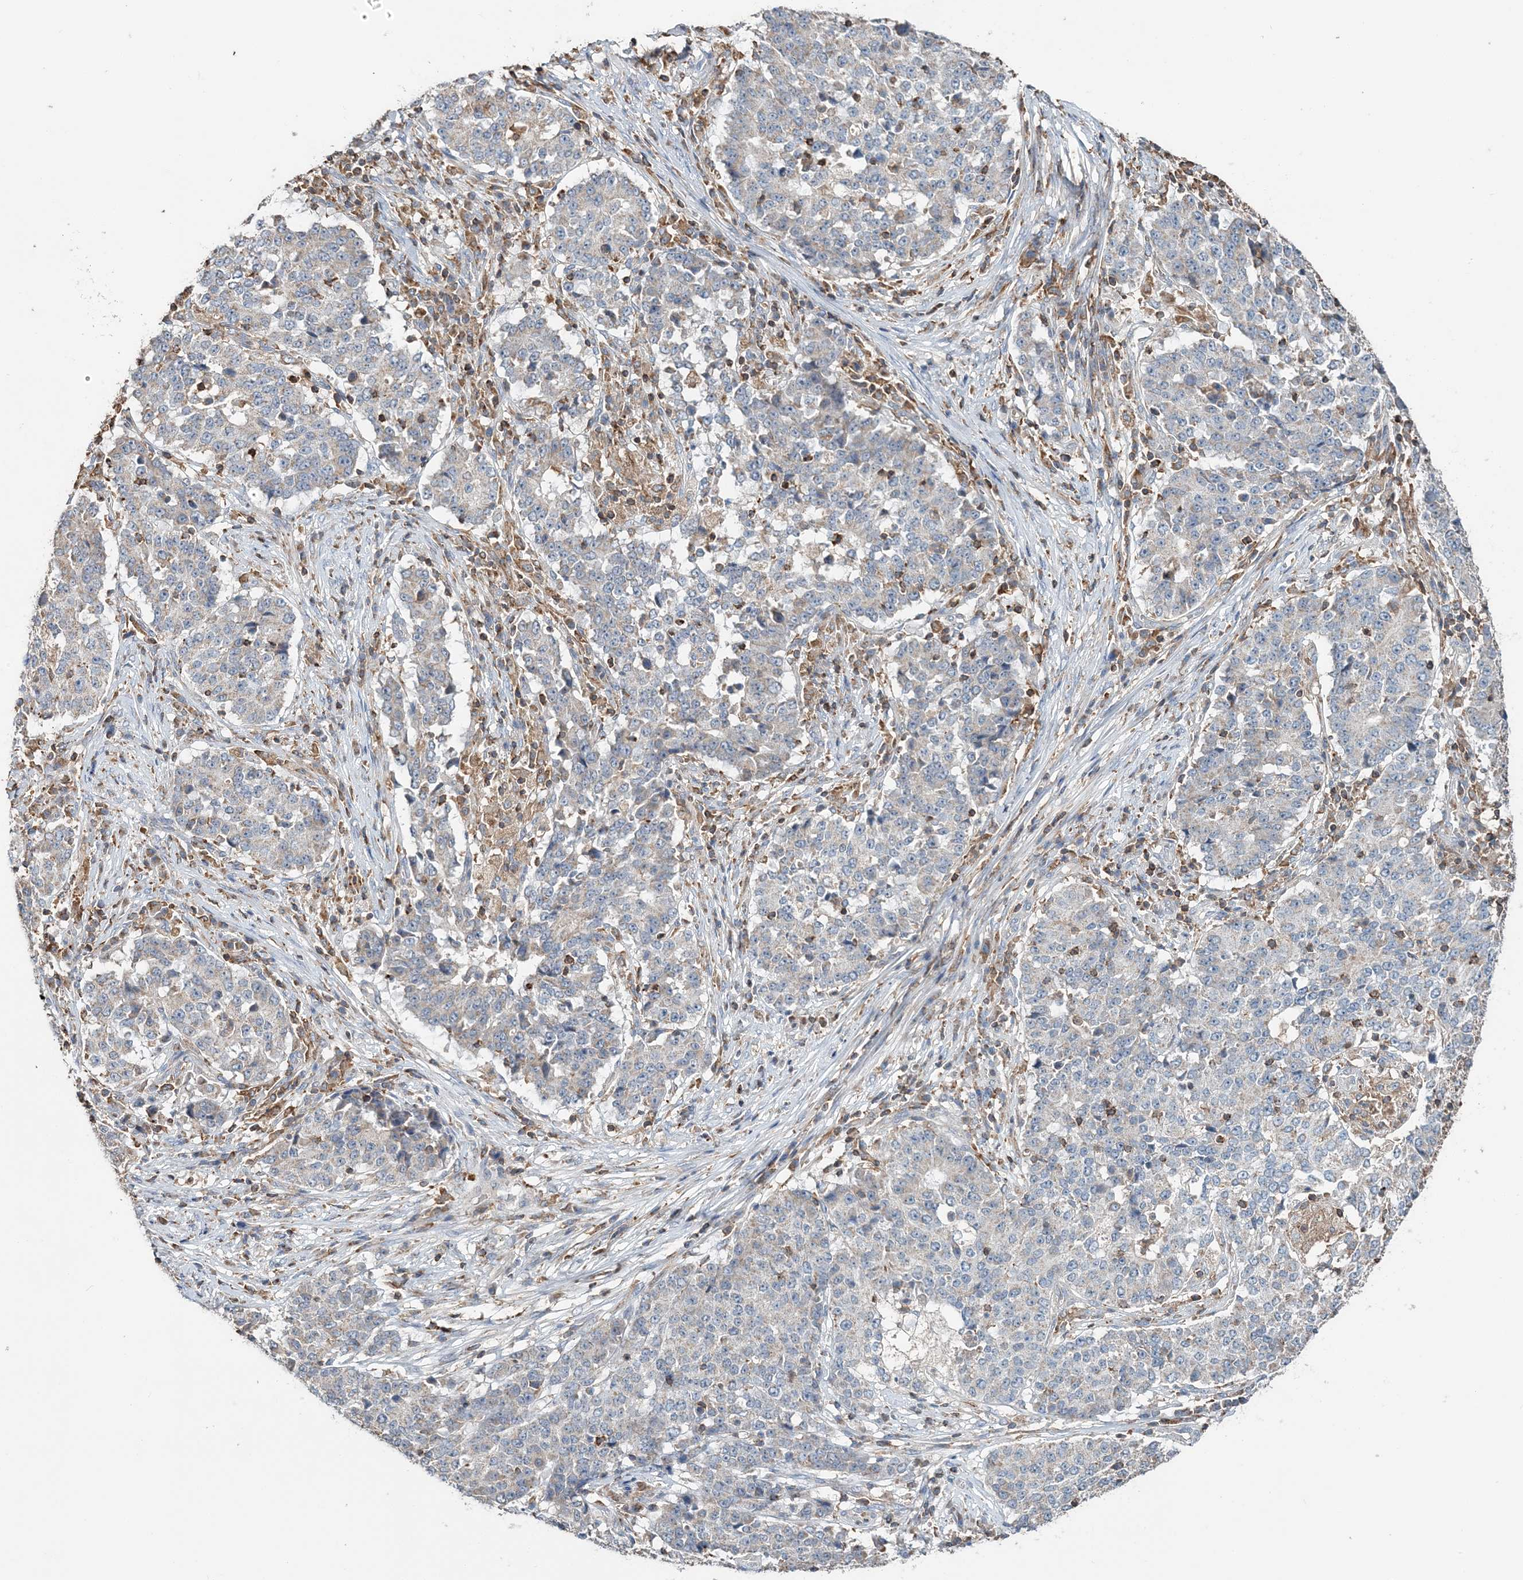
{"staining": {"intensity": "negative", "quantity": "none", "location": "none"}, "tissue": "stomach cancer", "cell_type": "Tumor cells", "image_type": "cancer", "snomed": [{"axis": "morphology", "description": "Adenocarcinoma, NOS"}, {"axis": "topography", "description": "Stomach"}], "caption": "Adenocarcinoma (stomach) stained for a protein using immunohistochemistry reveals no staining tumor cells.", "gene": "TMLHE", "patient": {"sex": "male", "age": 59}}